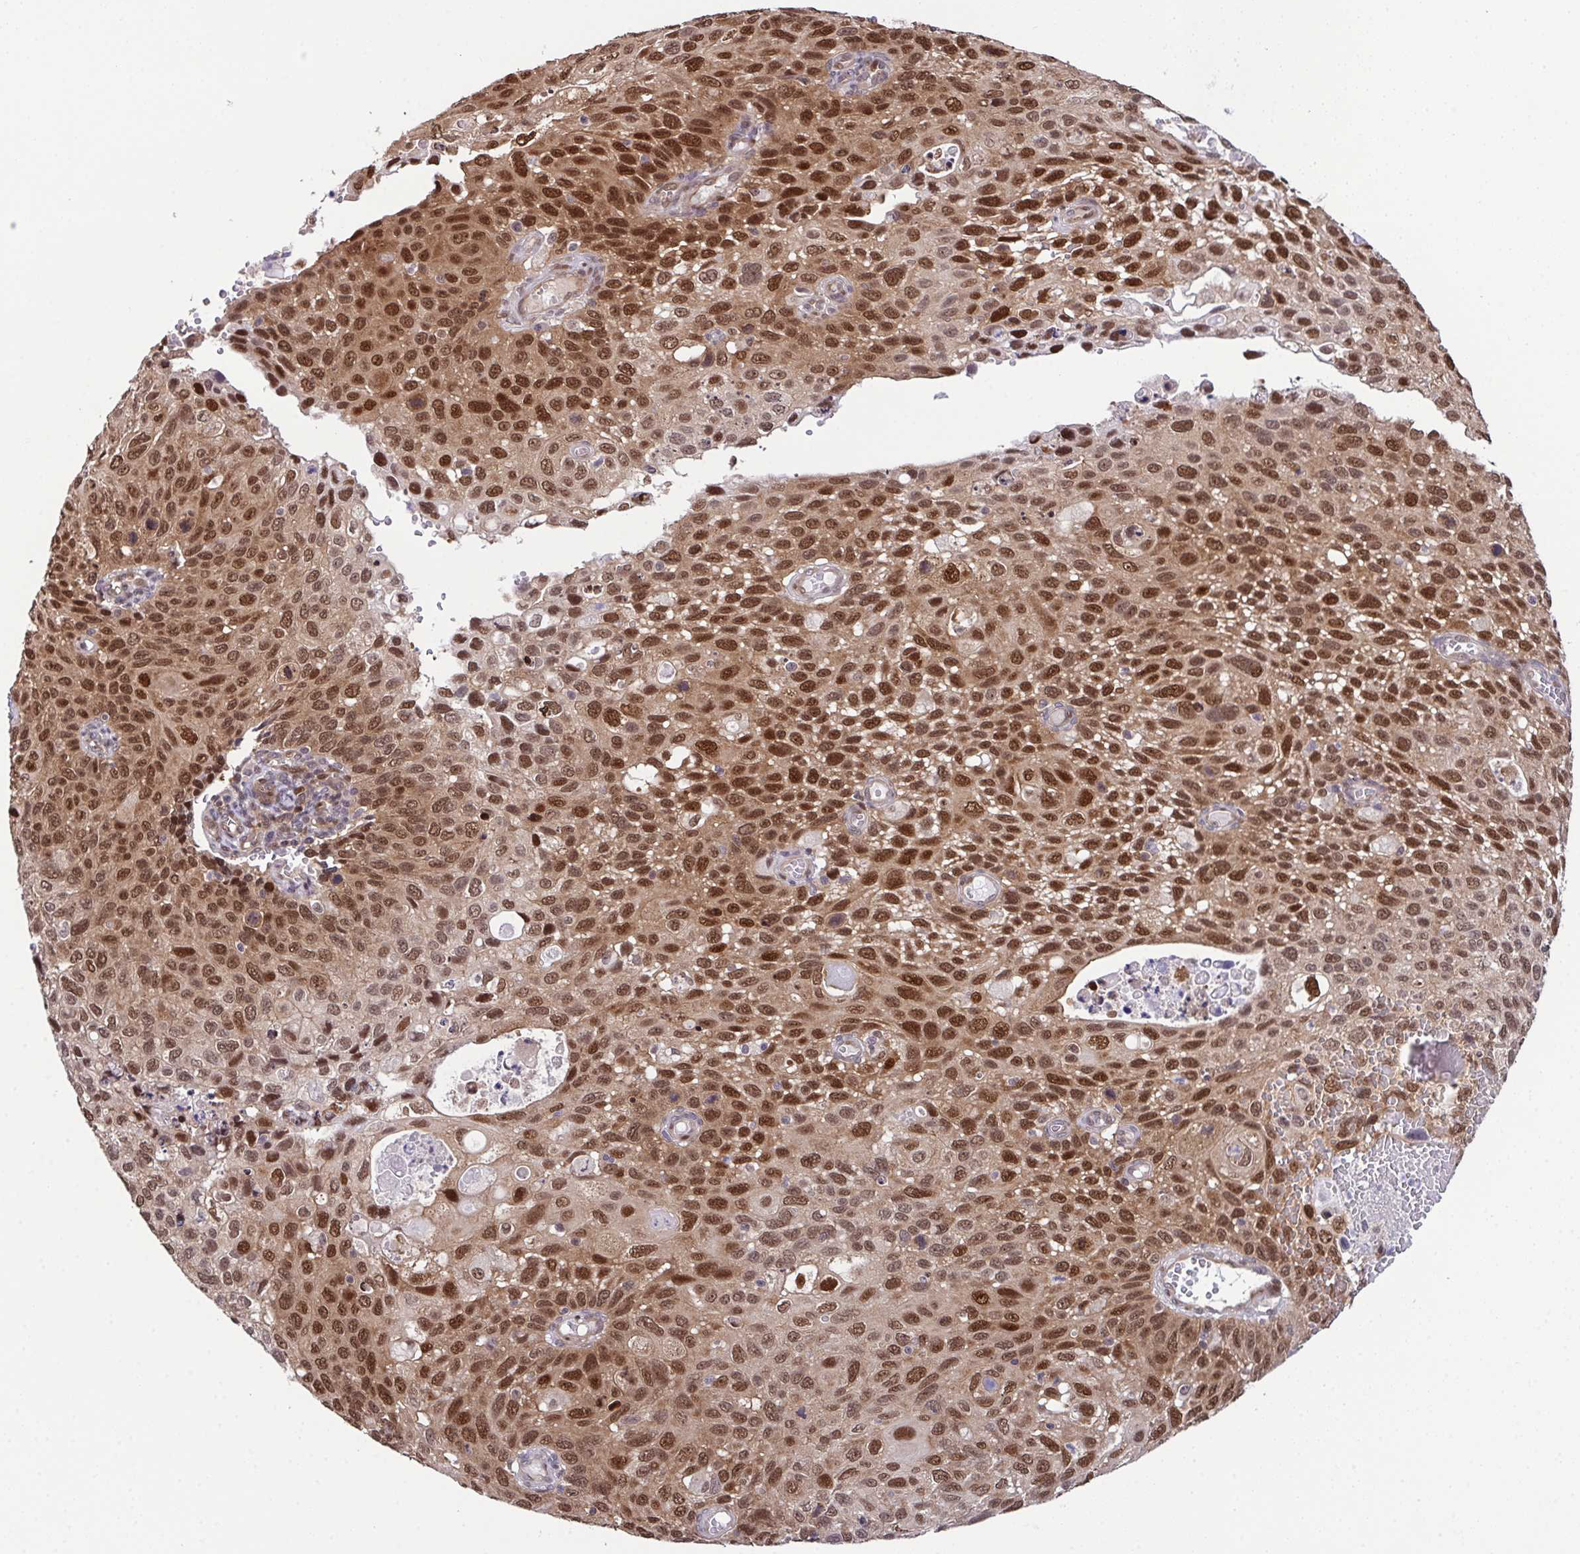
{"staining": {"intensity": "moderate", "quantity": ">75%", "location": "nuclear"}, "tissue": "cervical cancer", "cell_type": "Tumor cells", "image_type": "cancer", "snomed": [{"axis": "morphology", "description": "Squamous cell carcinoma, NOS"}, {"axis": "topography", "description": "Cervix"}], "caption": "The image demonstrates immunohistochemical staining of squamous cell carcinoma (cervical). There is moderate nuclear expression is seen in approximately >75% of tumor cells.", "gene": "DNAJB1", "patient": {"sex": "female", "age": 70}}